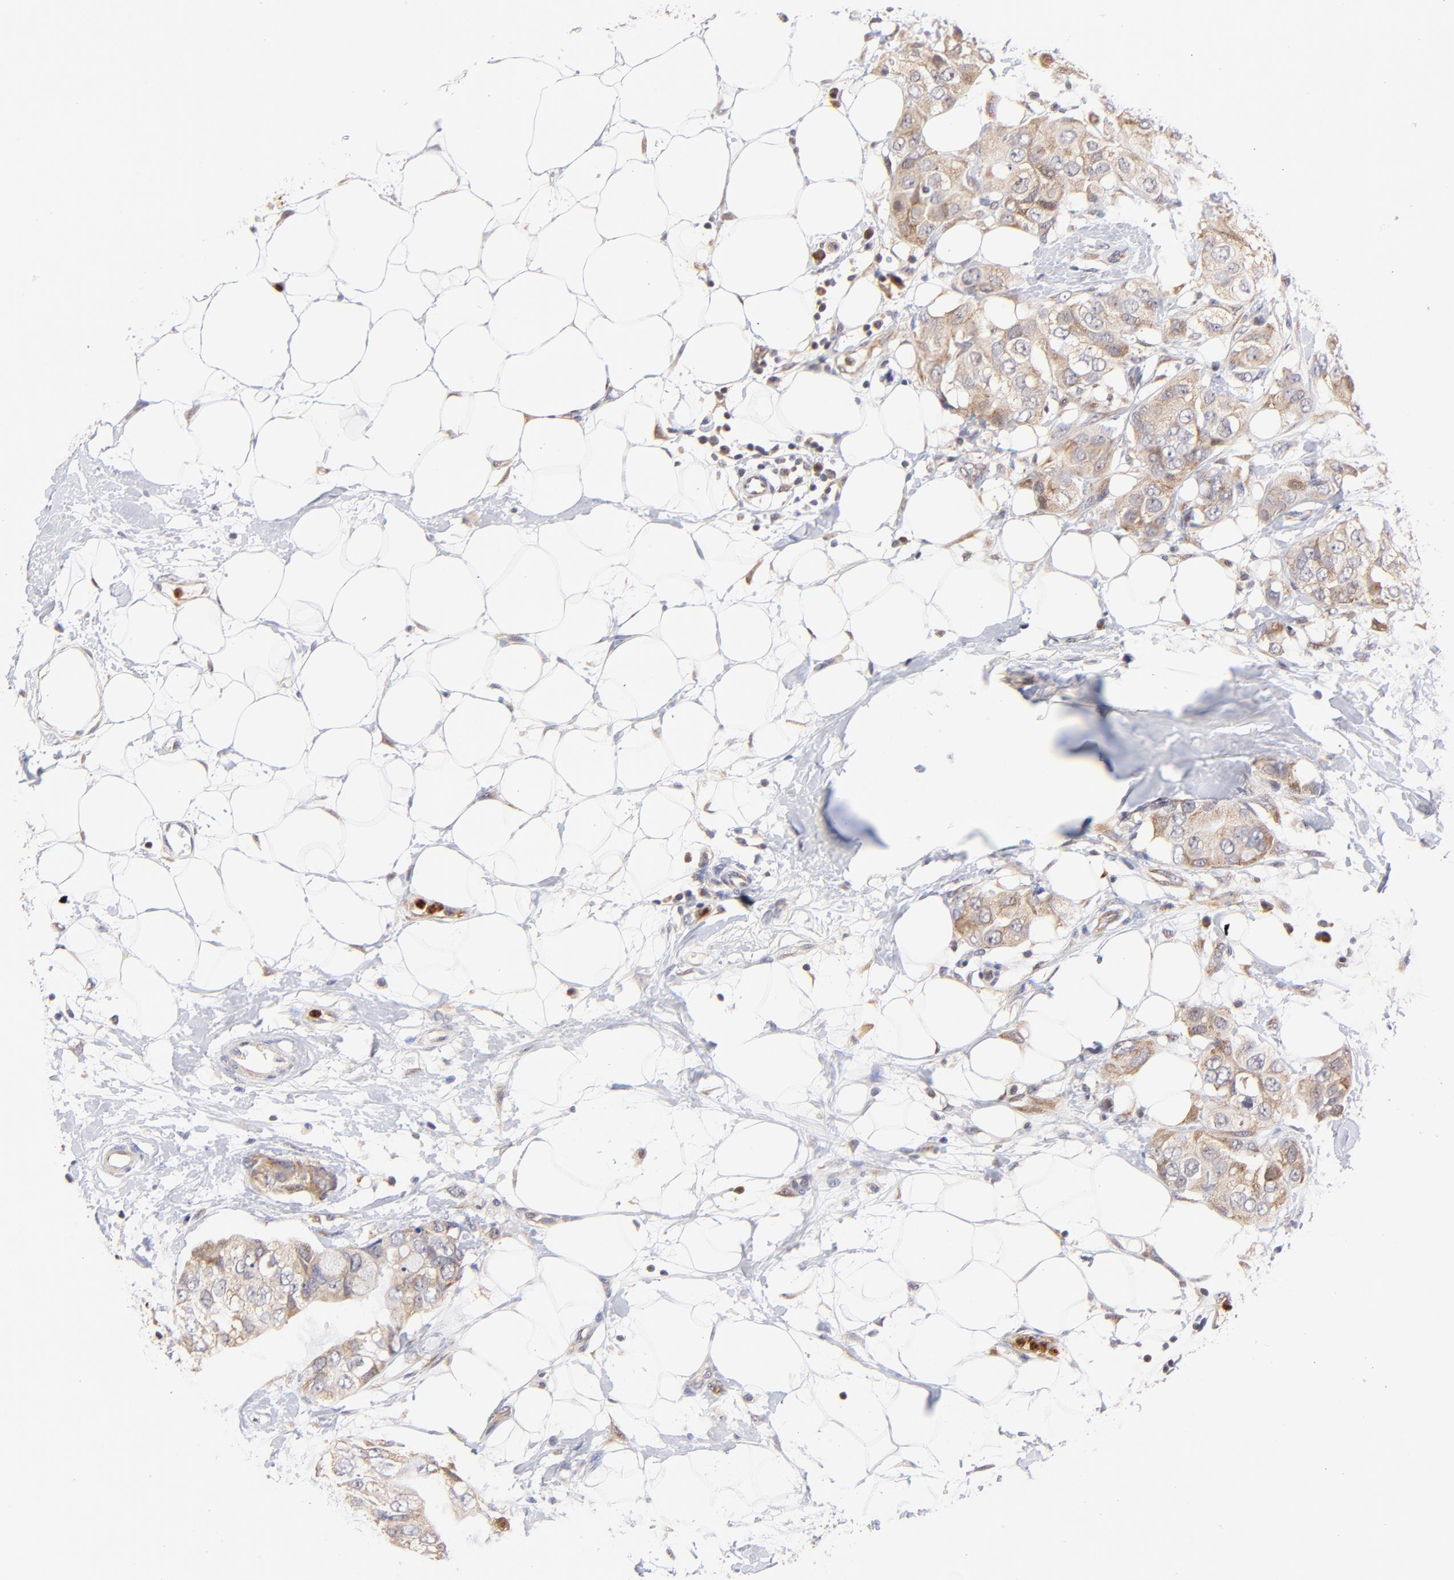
{"staining": {"intensity": "weak", "quantity": ">75%", "location": "cytoplasmic/membranous"}, "tissue": "breast cancer", "cell_type": "Tumor cells", "image_type": "cancer", "snomed": [{"axis": "morphology", "description": "Duct carcinoma"}, {"axis": "topography", "description": "Breast"}], "caption": "Approximately >75% of tumor cells in breast cancer (intraductal carcinoma) exhibit weak cytoplasmic/membranous protein staining as visualized by brown immunohistochemical staining.", "gene": "BBOF1", "patient": {"sex": "female", "age": 40}}